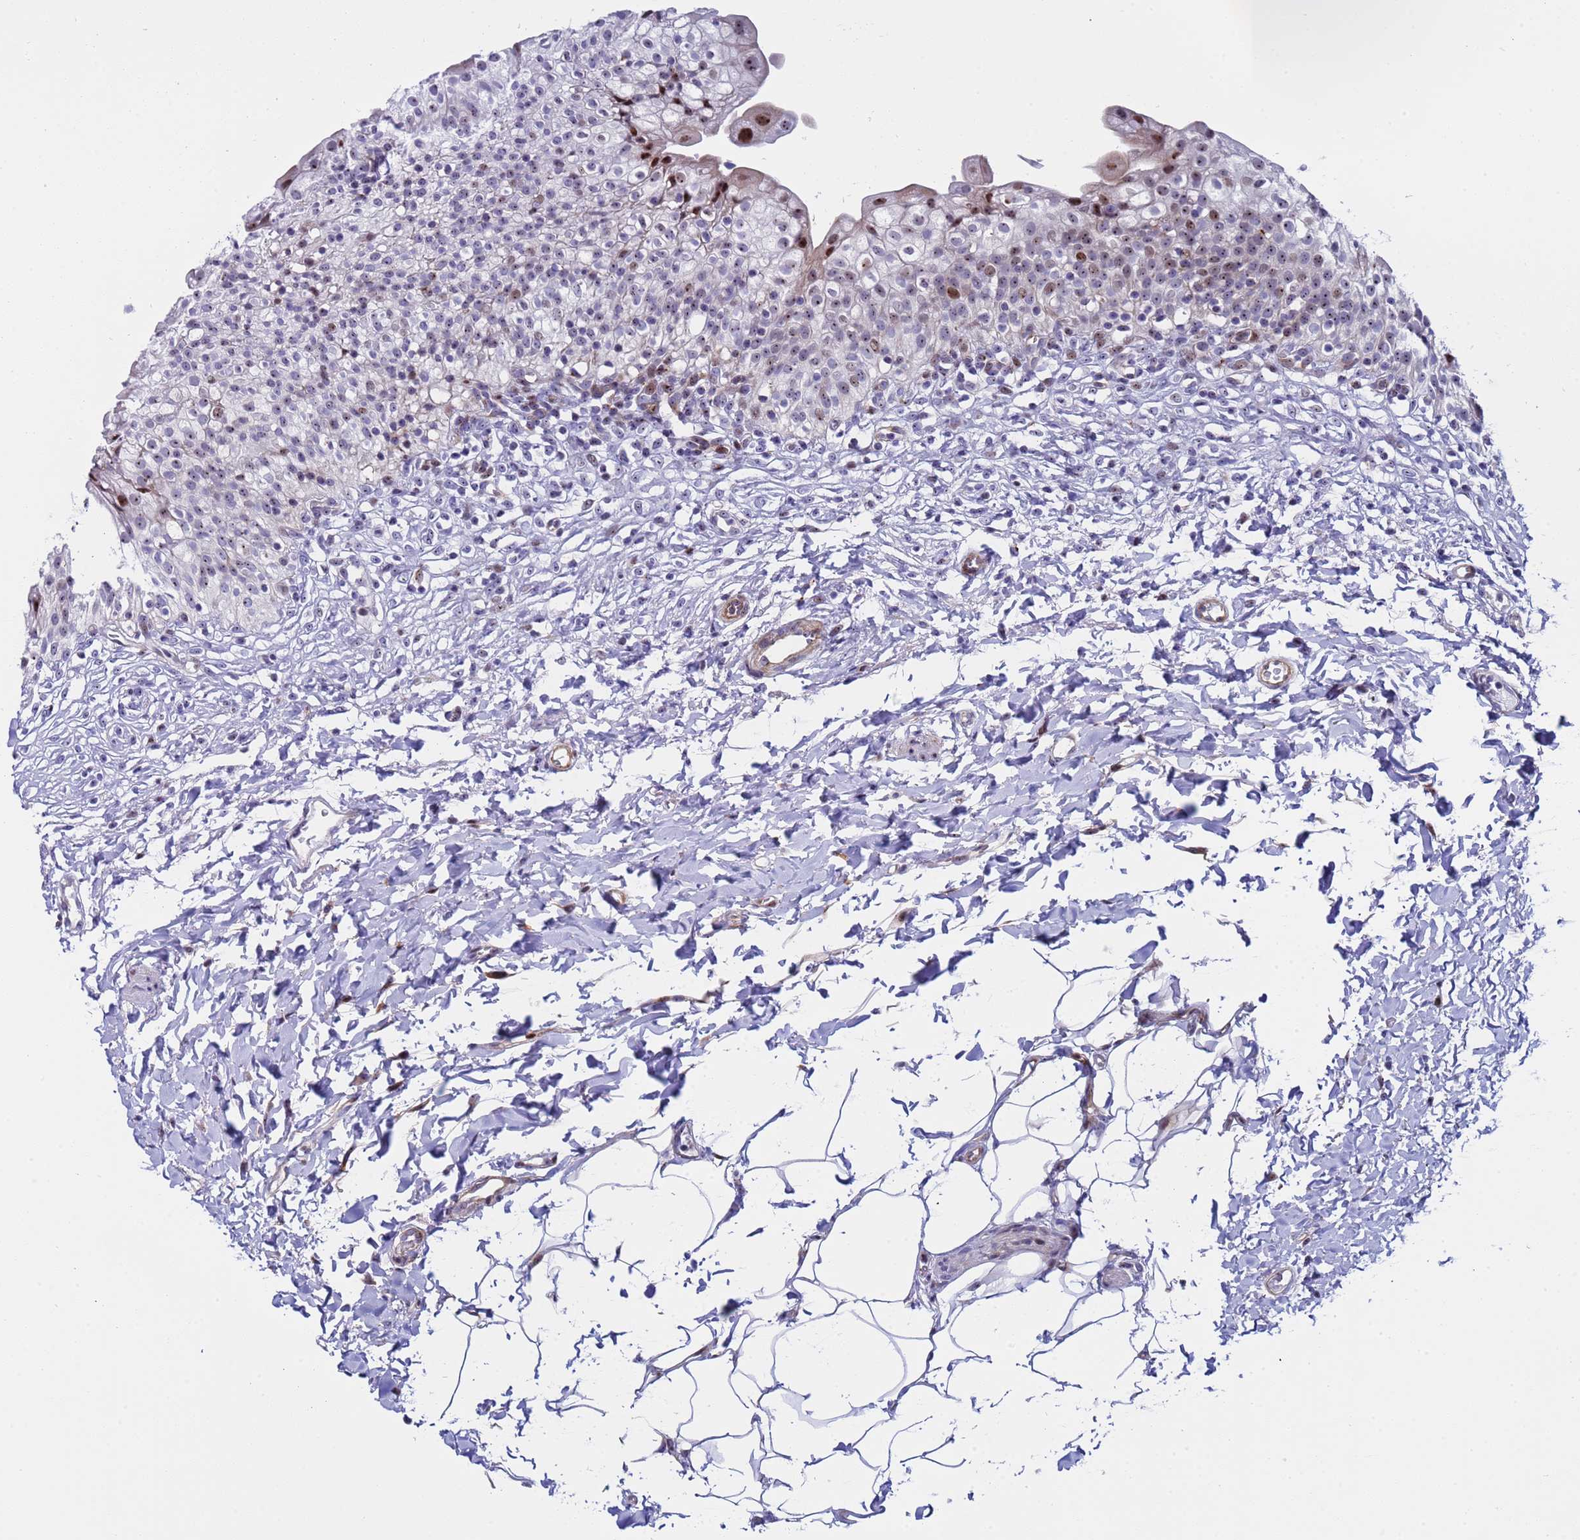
{"staining": {"intensity": "moderate", "quantity": "<25%", "location": "nuclear"}, "tissue": "urinary bladder", "cell_type": "Urothelial cells", "image_type": "normal", "snomed": [{"axis": "morphology", "description": "Normal tissue, NOS"}, {"axis": "topography", "description": "Urinary bladder"}], "caption": "A low amount of moderate nuclear expression is identified in about <25% of urothelial cells in unremarkable urinary bladder. Ihc stains the protein in brown and the nuclei are stained blue.", "gene": "POP5", "patient": {"sex": "male", "age": 55}}